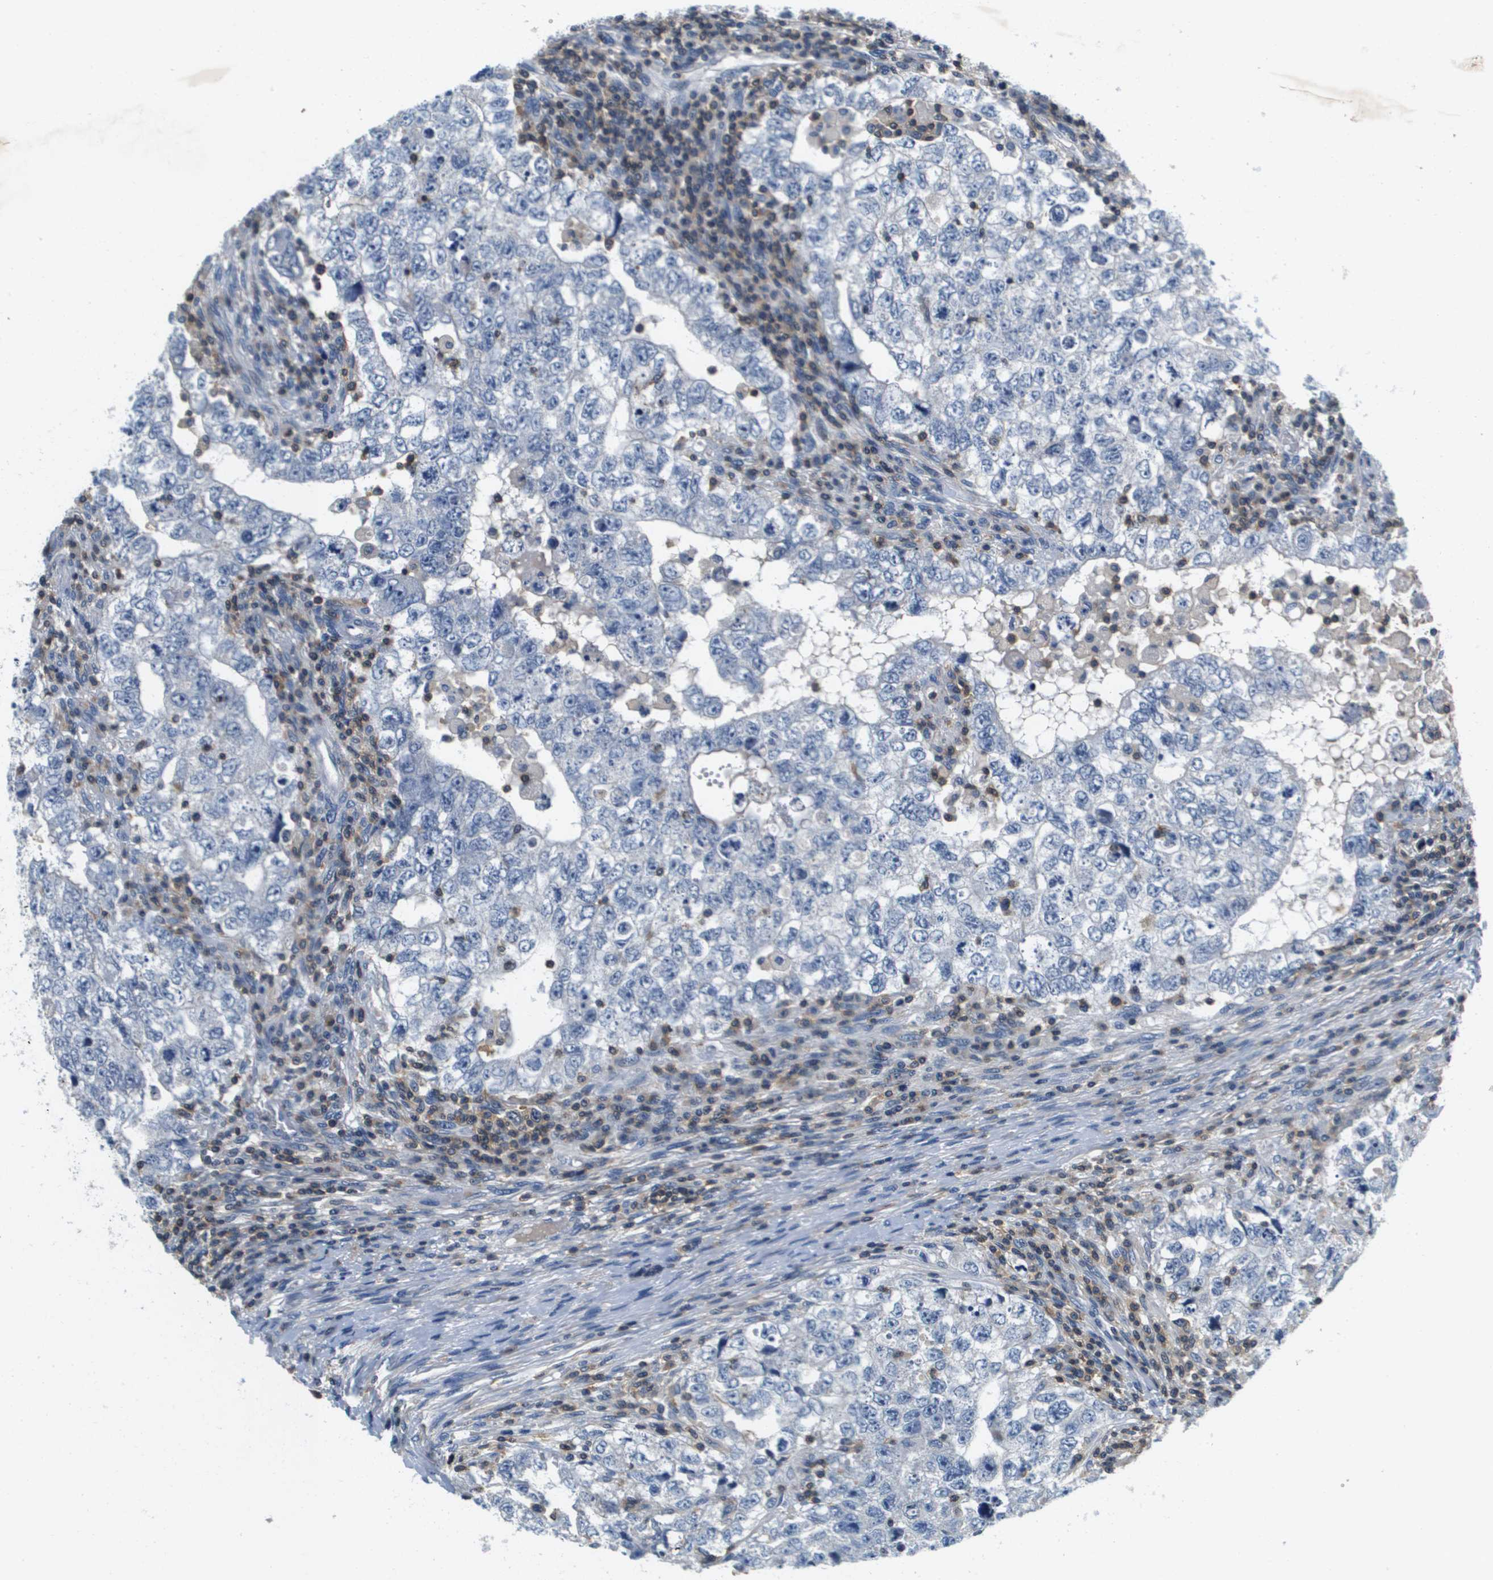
{"staining": {"intensity": "negative", "quantity": "none", "location": "none"}, "tissue": "testis cancer", "cell_type": "Tumor cells", "image_type": "cancer", "snomed": [{"axis": "morphology", "description": "Carcinoma, Embryonal, NOS"}, {"axis": "topography", "description": "Testis"}], "caption": "This image is of testis cancer stained with immunohistochemistry to label a protein in brown with the nuclei are counter-stained blue. There is no staining in tumor cells. (DAB (3,3'-diaminobenzidine) immunohistochemistry, high magnification).", "gene": "KCNQ5", "patient": {"sex": "male", "age": 36}}